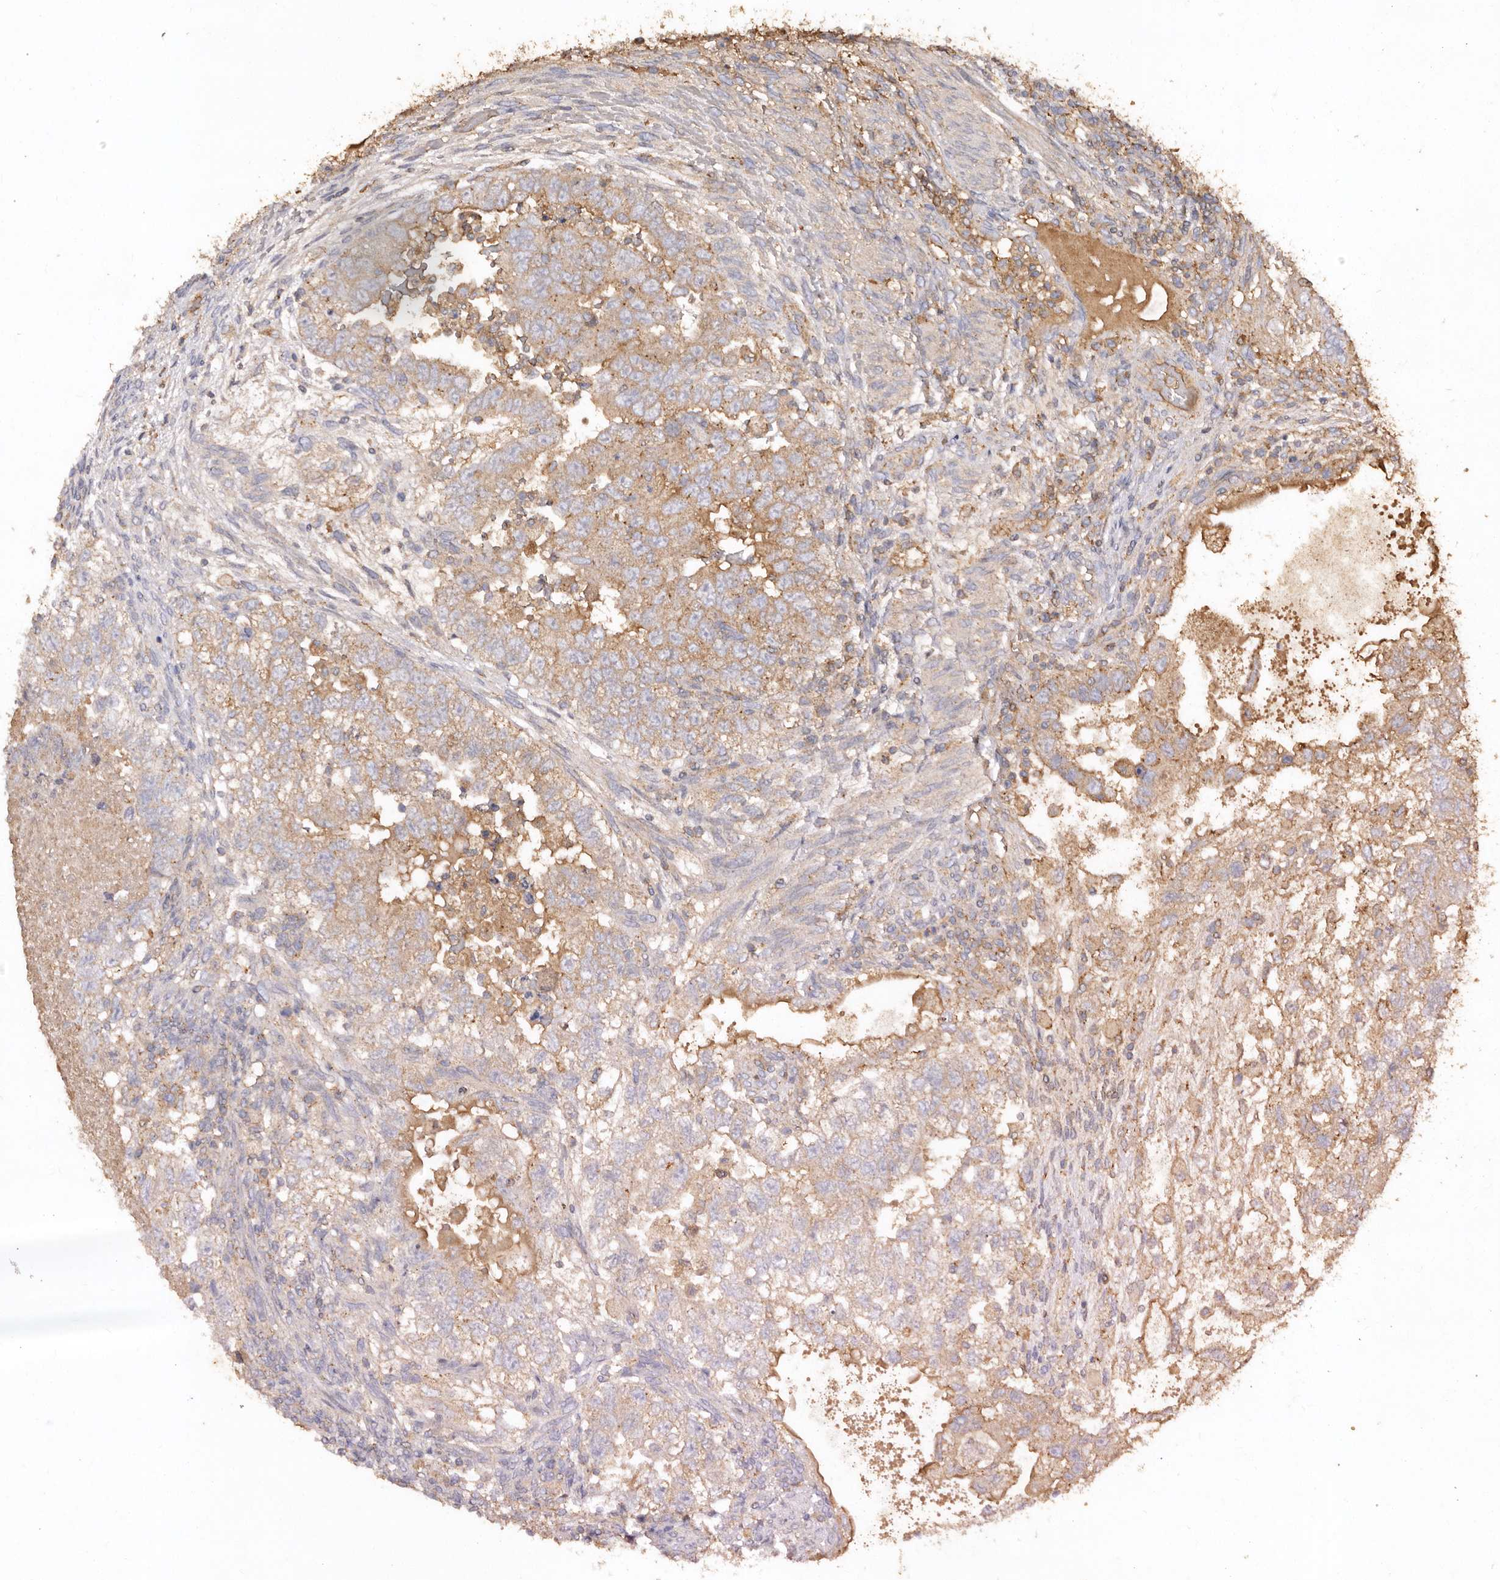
{"staining": {"intensity": "weak", "quantity": "25%-75%", "location": "cytoplasmic/membranous"}, "tissue": "testis cancer", "cell_type": "Tumor cells", "image_type": "cancer", "snomed": [{"axis": "morphology", "description": "Carcinoma, Embryonal, NOS"}, {"axis": "topography", "description": "Testis"}], "caption": "Embryonal carcinoma (testis) stained for a protein (brown) demonstrates weak cytoplasmic/membranous positive positivity in about 25%-75% of tumor cells.", "gene": "FARS2", "patient": {"sex": "male", "age": 37}}